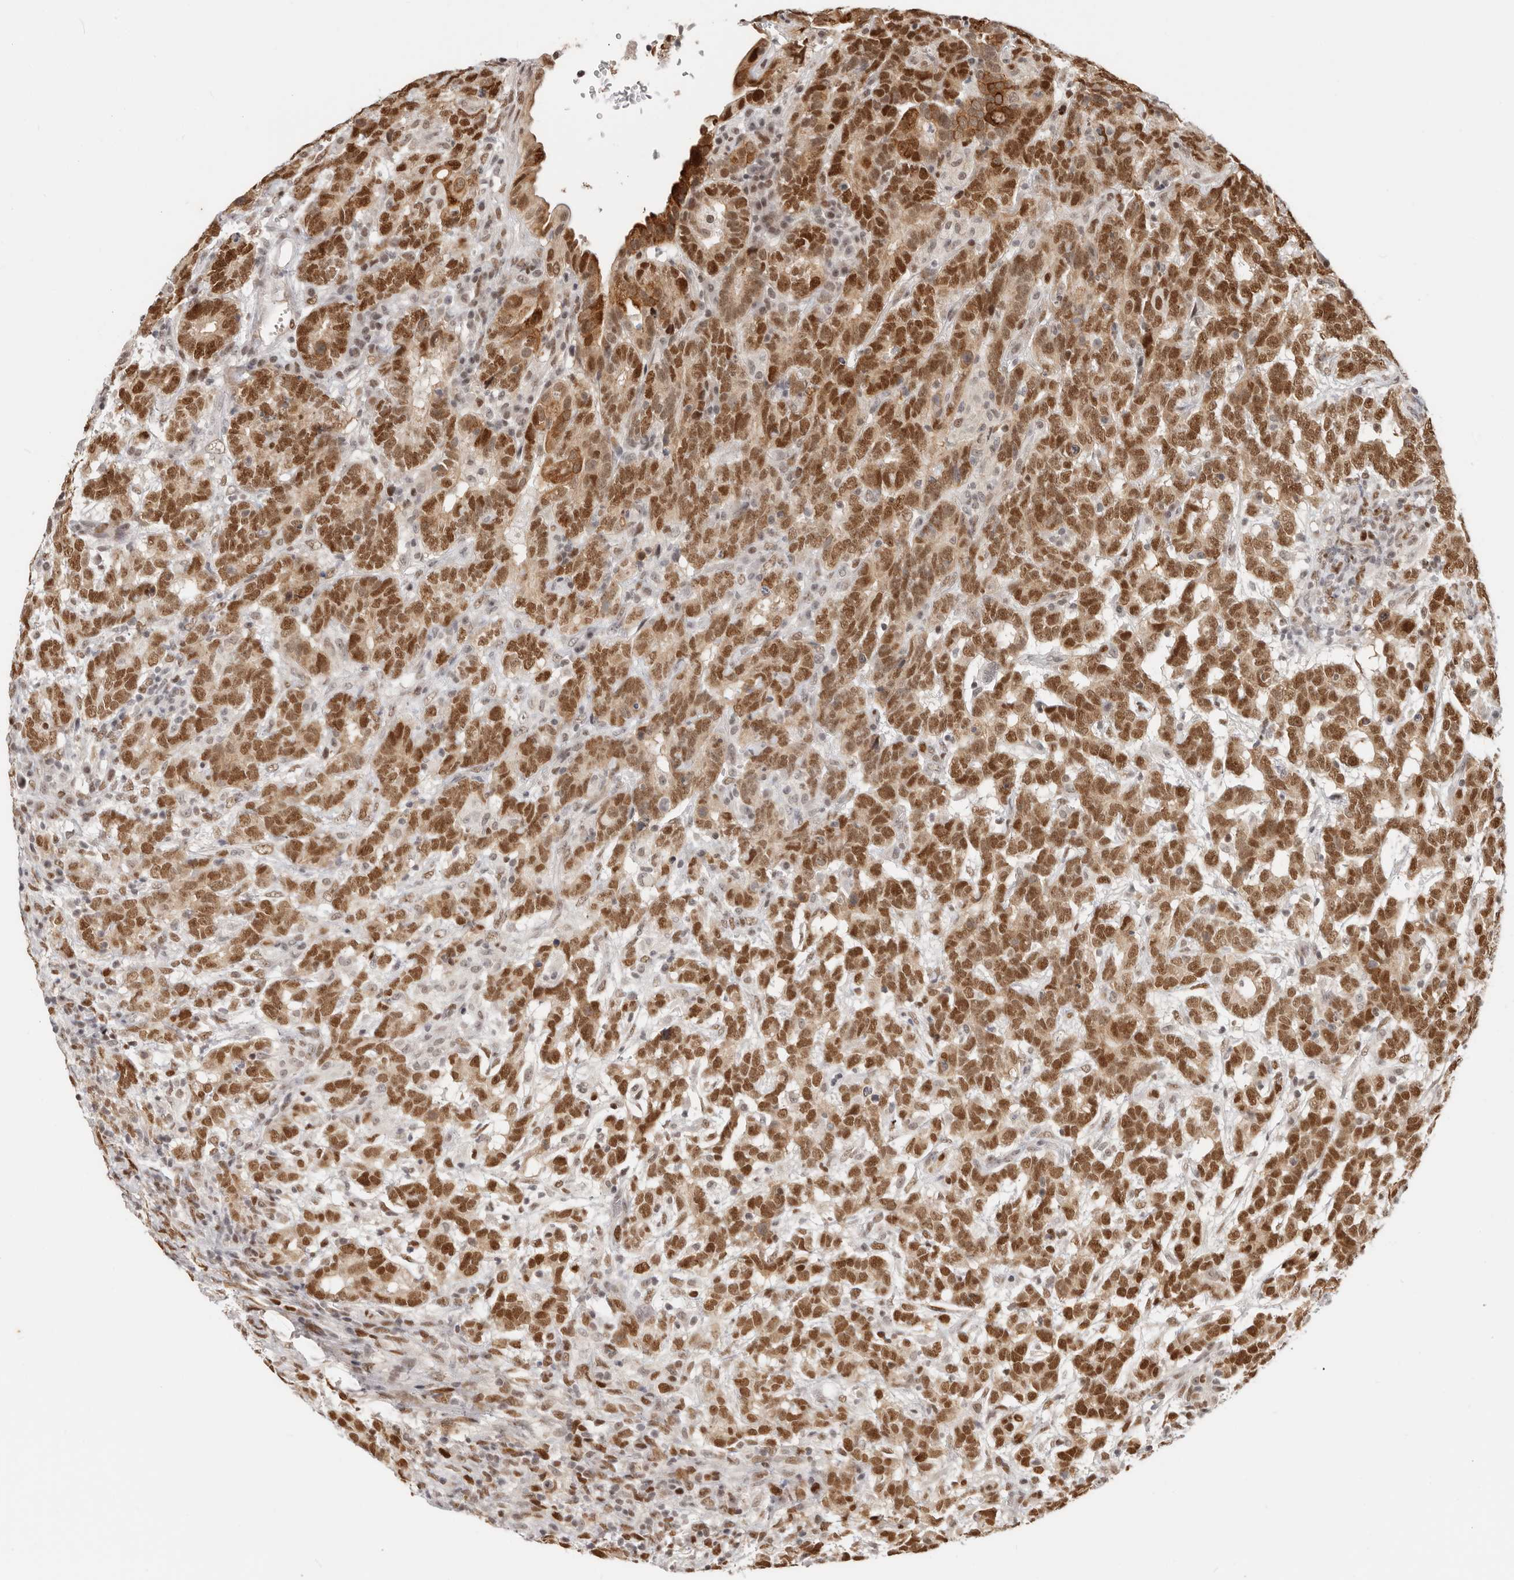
{"staining": {"intensity": "strong", "quantity": ">75%", "location": "nuclear"}, "tissue": "testis cancer", "cell_type": "Tumor cells", "image_type": "cancer", "snomed": [{"axis": "morphology", "description": "Carcinoma, Embryonal, NOS"}, {"axis": "topography", "description": "Testis"}], "caption": "About >75% of tumor cells in embryonal carcinoma (testis) demonstrate strong nuclear protein expression as visualized by brown immunohistochemical staining.", "gene": "RFC2", "patient": {"sex": "male", "age": 26}}